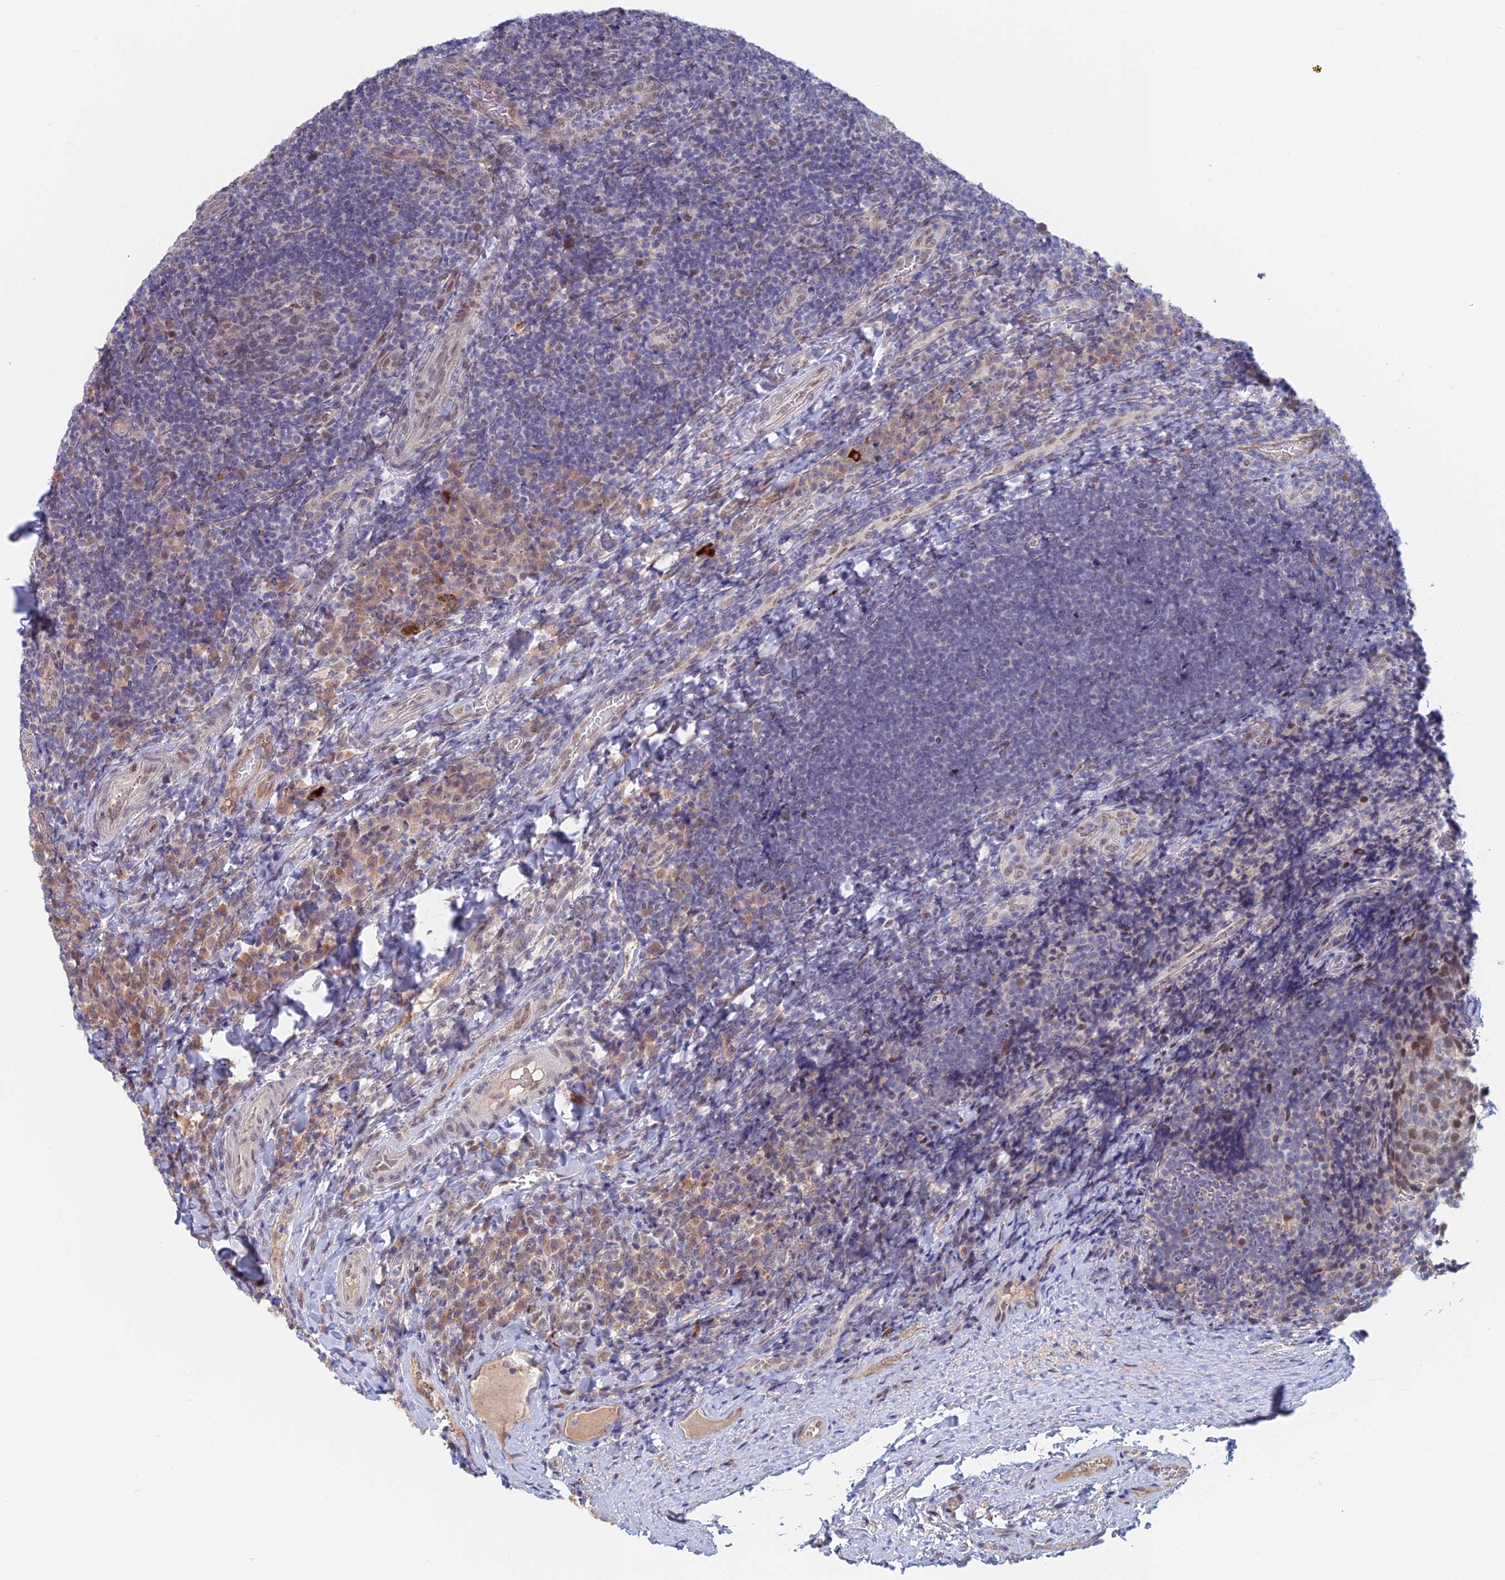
{"staining": {"intensity": "weak", "quantity": "<25%", "location": "nuclear"}, "tissue": "tonsil", "cell_type": "Germinal center cells", "image_type": "normal", "snomed": [{"axis": "morphology", "description": "Normal tissue, NOS"}, {"axis": "topography", "description": "Tonsil"}], "caption": "This is a photomicrograph of IHC staining of benign tonsil, which shows no staining in germinal center cells.", "gene": "ZUP1", "patient": {"sex": "male", "age": 17}}